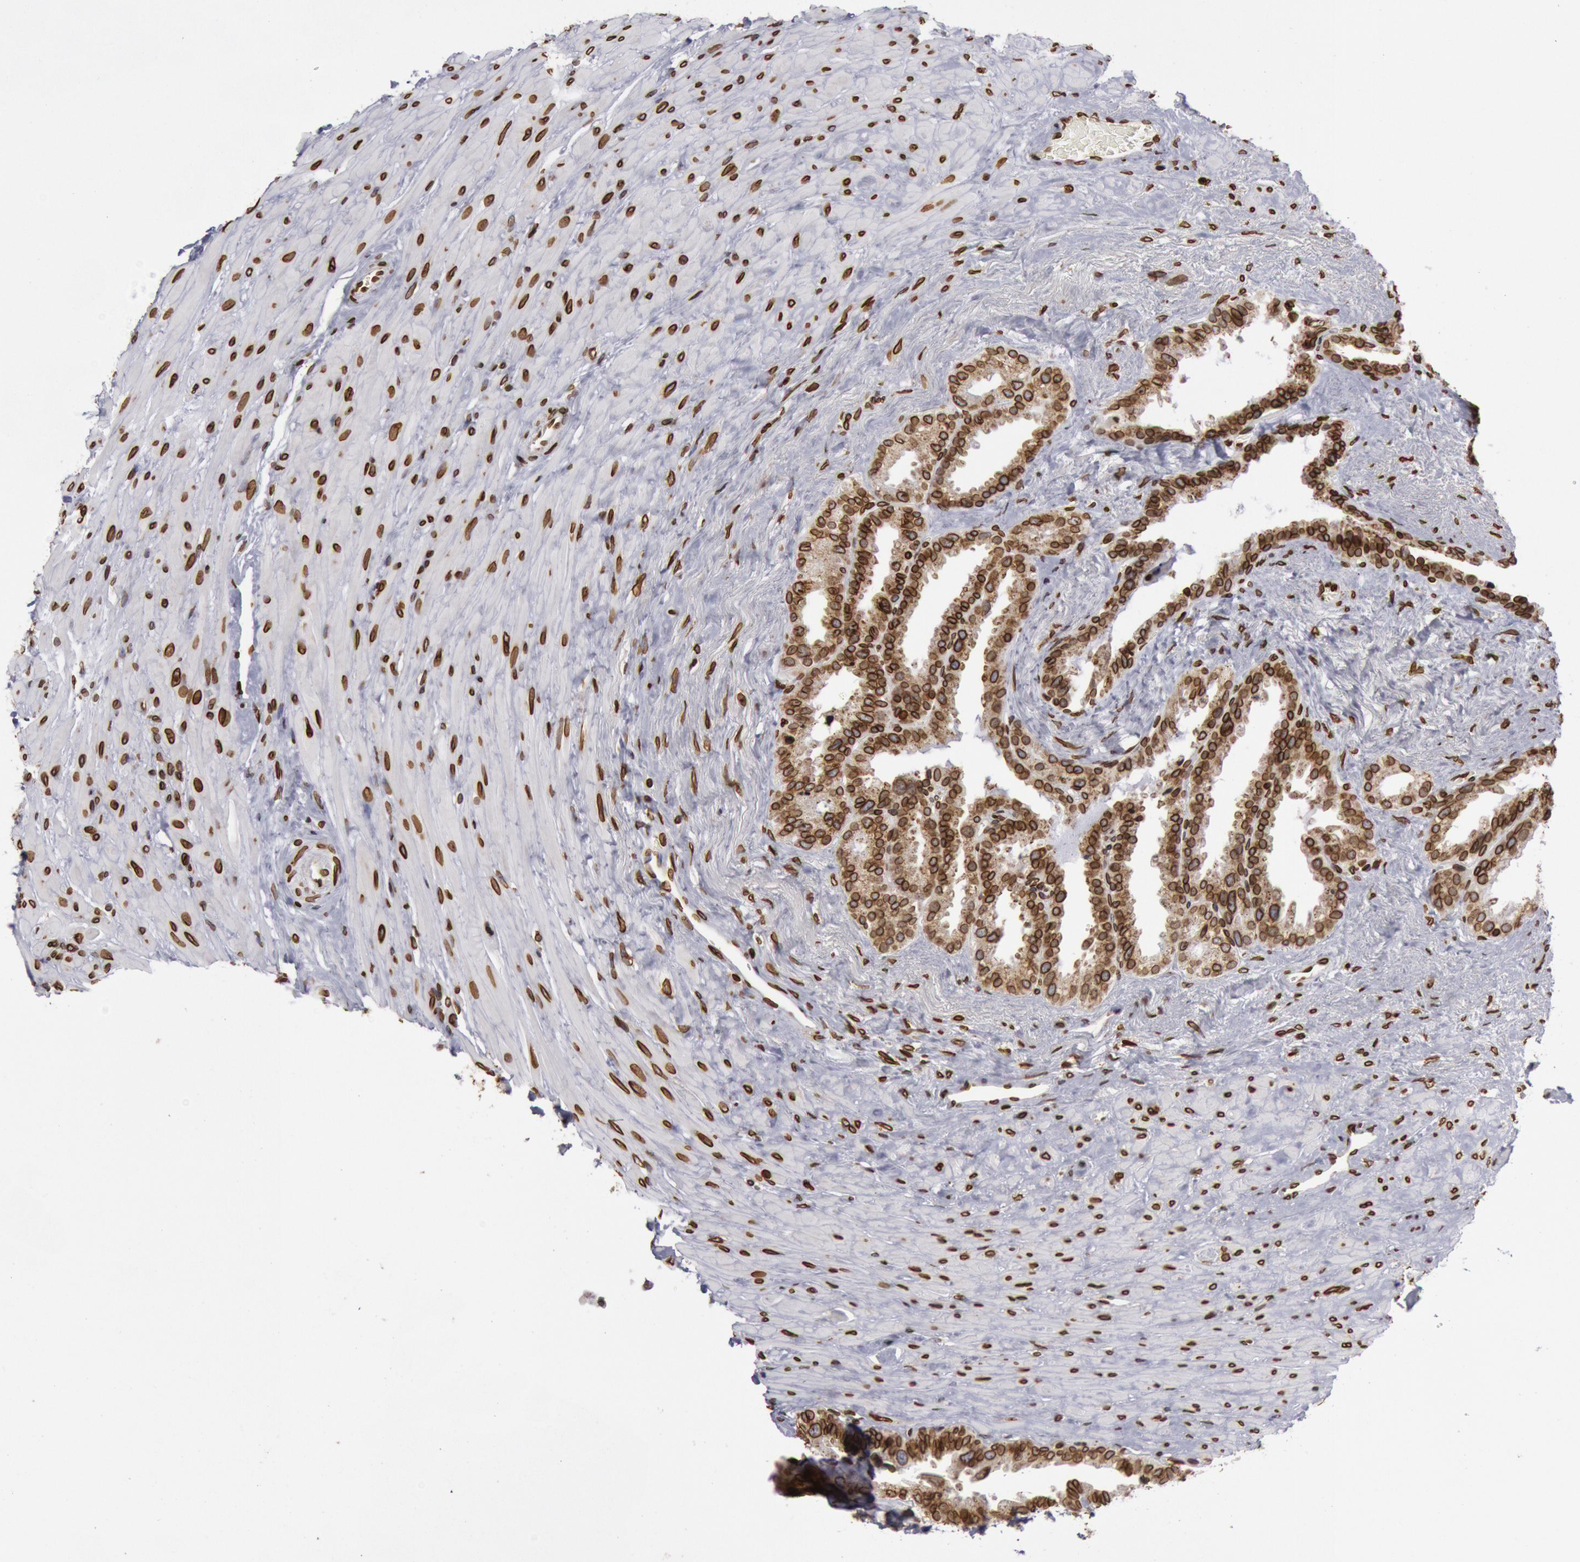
{"staining": {"intensity": "strong", "quantity": ">75%", "location": "nuclear"}, "tissue": "seminal vesicle", "cell_type": "Glandular cells", "image_type": "normal", "snomed": [{"axis": "morphology", "description": "Normal tissue, NOS"}, {"axis": "topography", "description": "Prostate"}, {"axis": "topography", "description": "Seminal veicle"}], "caption": "DAB immunohistochemical staining of unremarkable human seminal vesicle displays strong nuclear protein staining in approximately >75% of glandular cells.", "gene": "SUN2", "patient": {"sex": "male", "age": 63}}